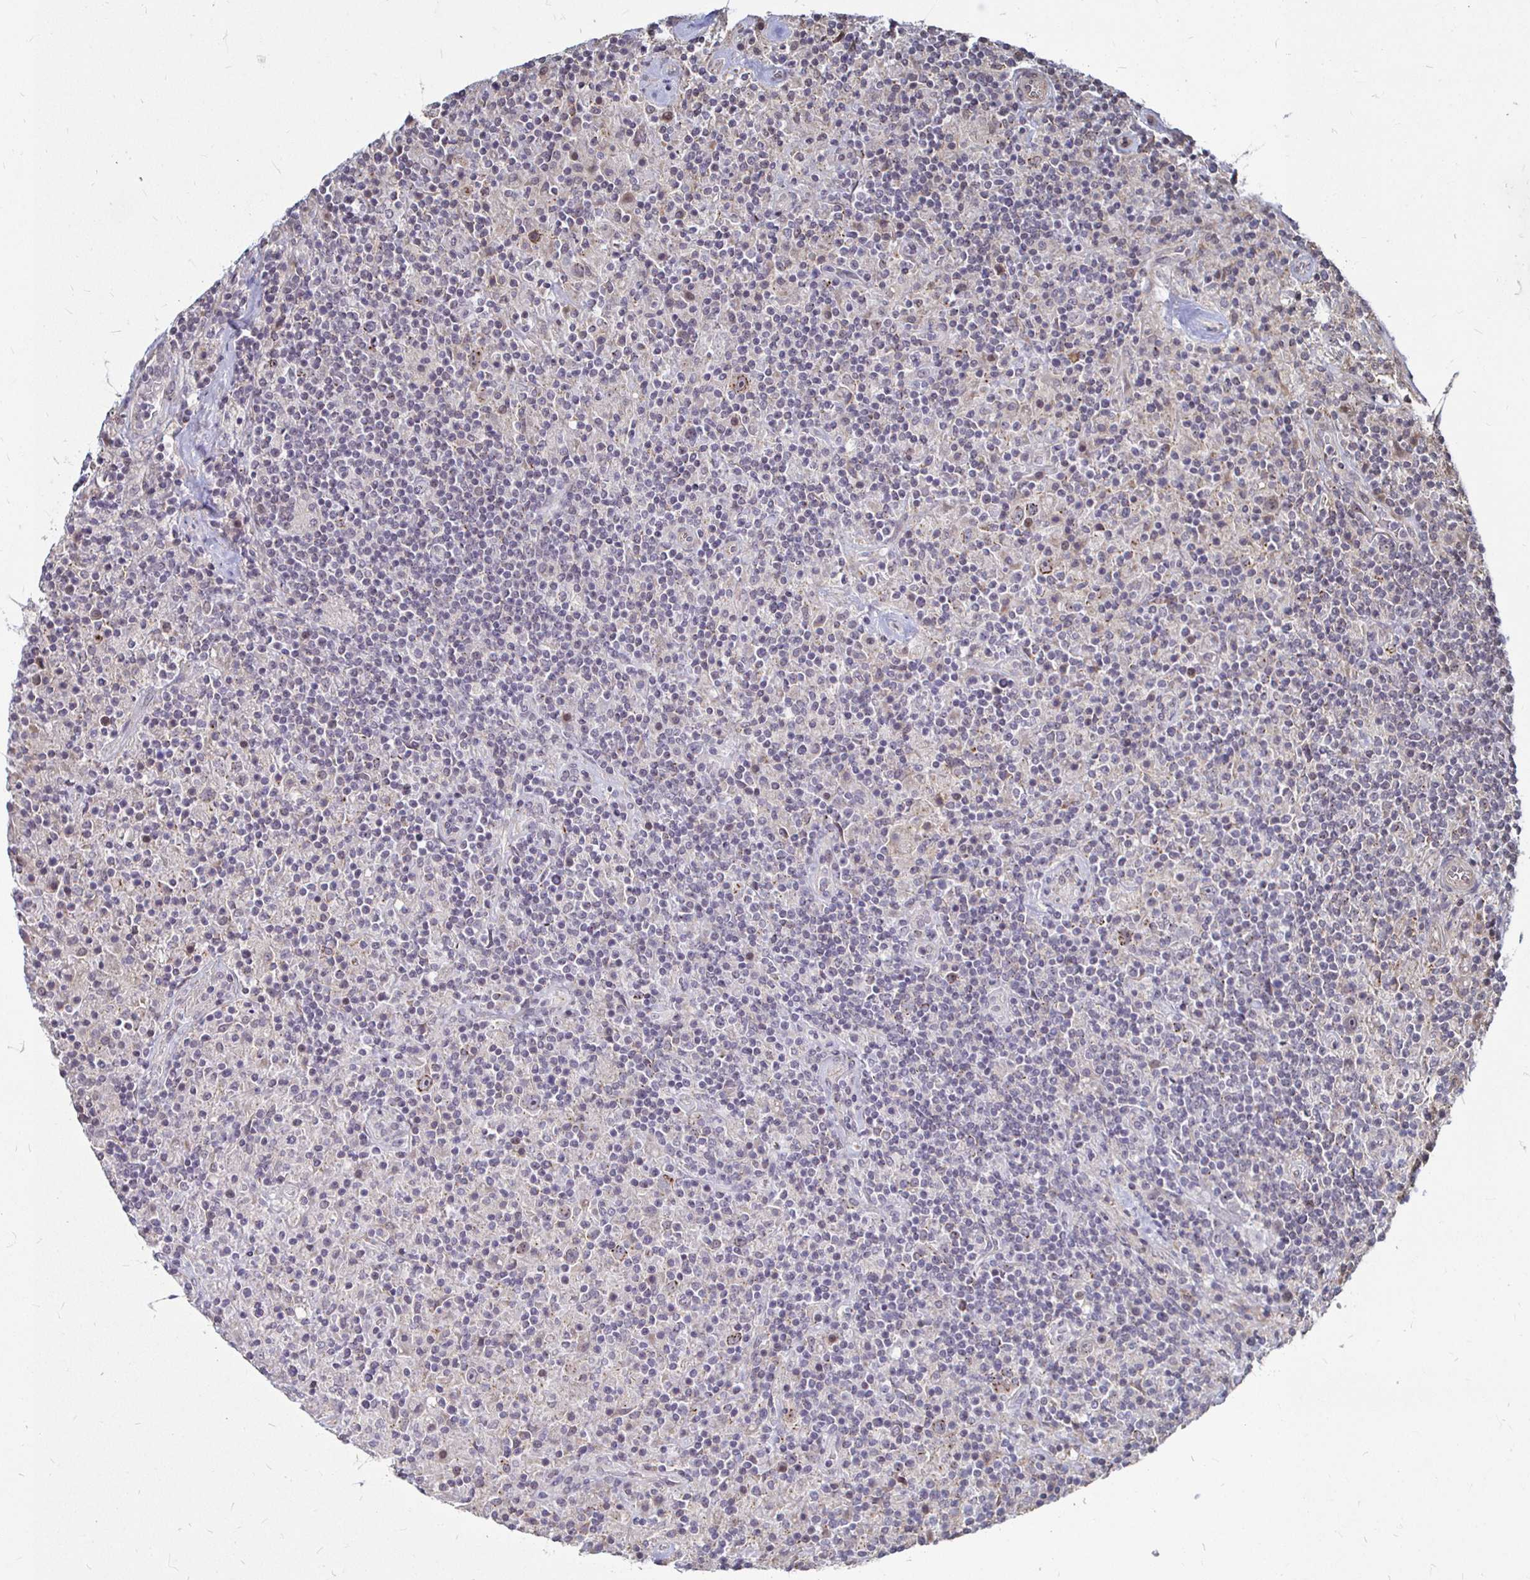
{"staining": {"intensity": "moderate", "quantity": "<25%", "location": "cytoplasmic/membranous"}, "tissue": "lymphoma", "cell_type": "Tumor cells", "image_type": "cancer", "snomed": [{"axis": "morphology", "description": "Hodgkin's disease, NOS"}, {"axis": "topography", "description": "Lymph node"}], "caption": "The photomicrograph reveals staining of lymphoma, revealing moderate cytoplasmic/membranous protein expression (brown color) within tumor cells.", "gene": "CAPN11", "patient": {"sex": "male", "age": 70}}